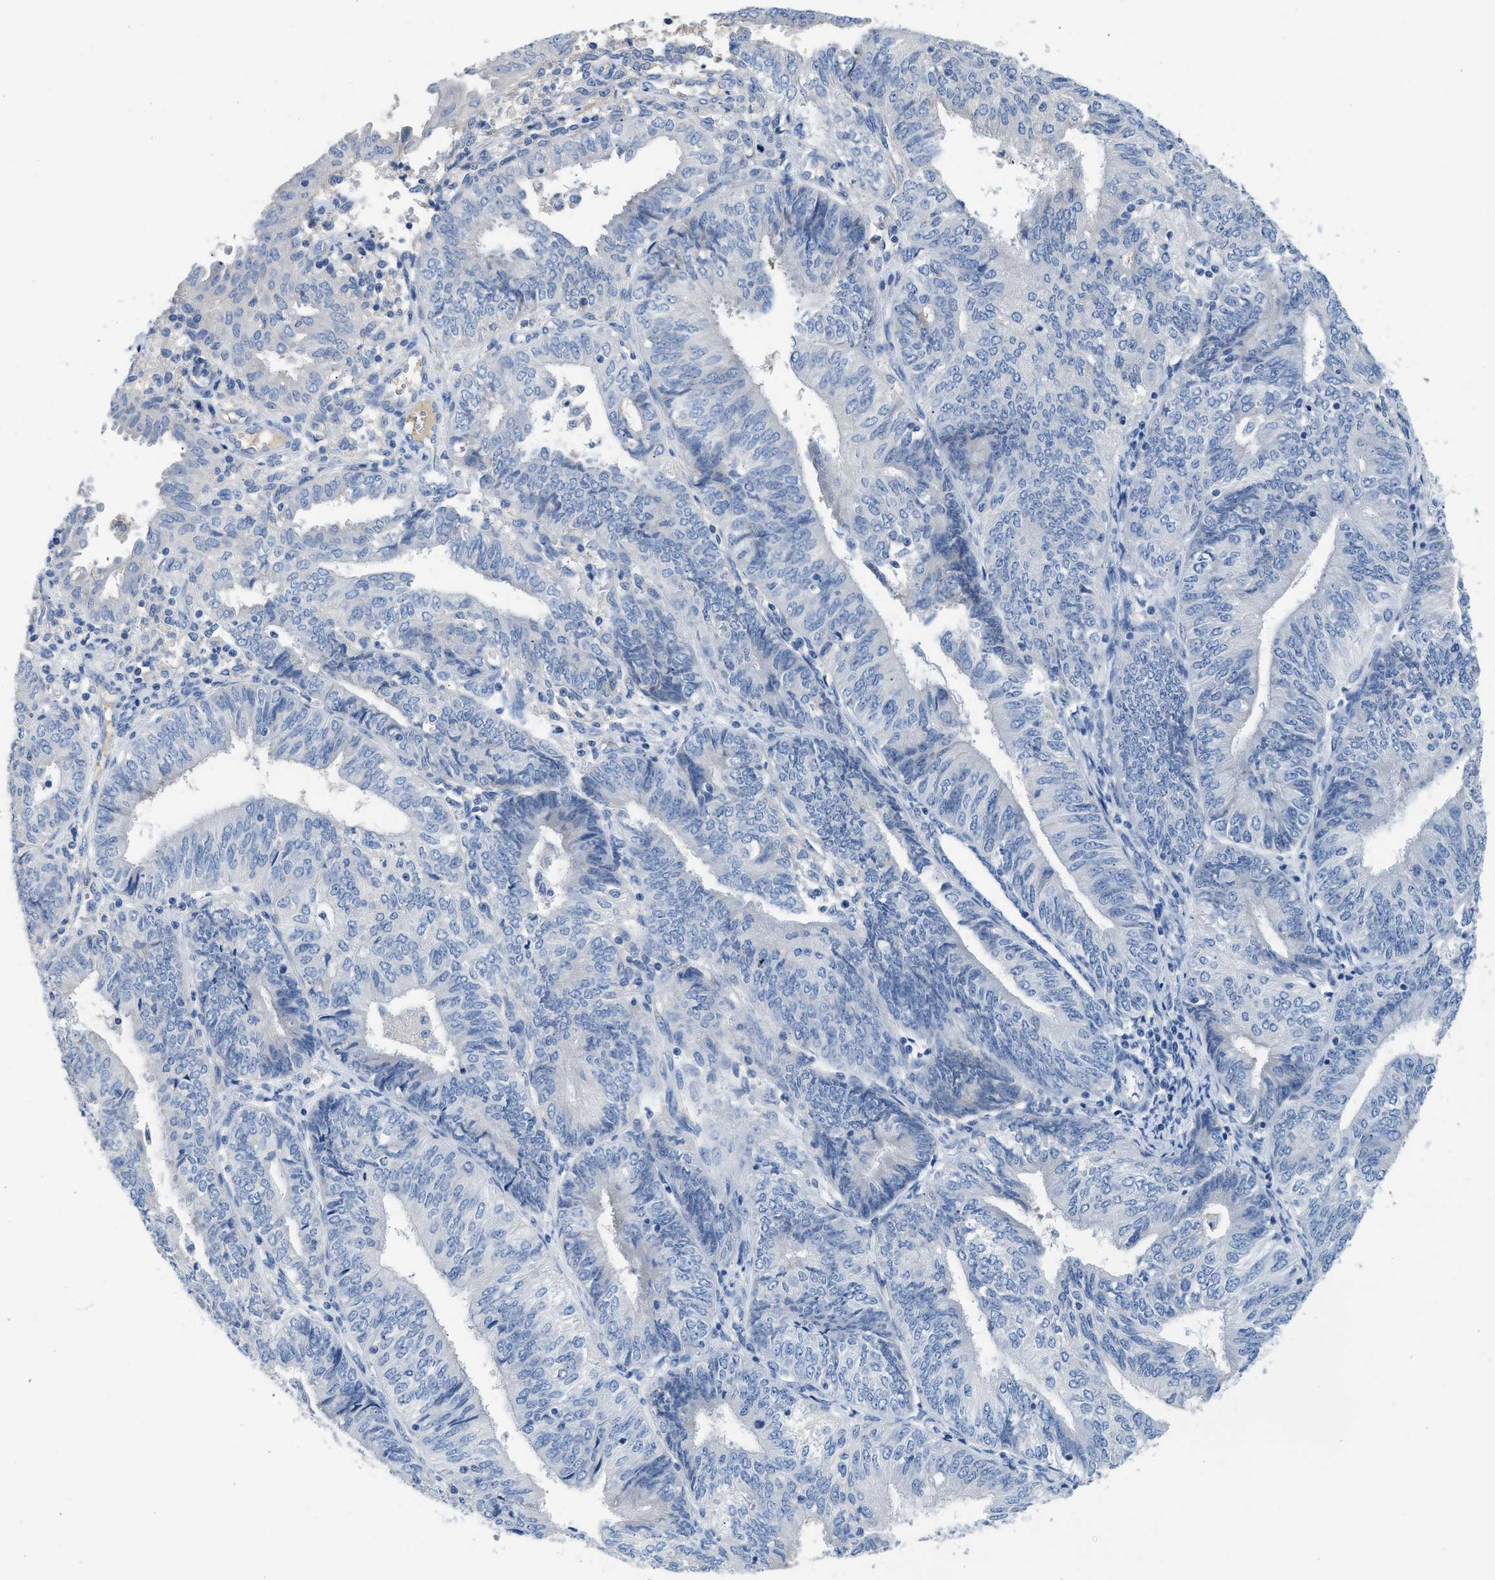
{"staining": {"intensity": "negative", "quantity": "none", "location": "none"}, "tissue": "endometrial cancer", "cell_type": "Tumor cells", "image_type": "cancer", "snomed": [{"axis": "morphology", "description": "Adenocarcinoma, NOS"}, {"axis": "topography", "description": "Endometrium"}], "caption": "Immunohistochemistry photomicrograph of human endometrial cancer (adenocarcinoma) stained for a protein (brown), which reveals no positivity in tumor cells.", "gene": "C1S", "patient": {"sex": "female", "age": 58}}